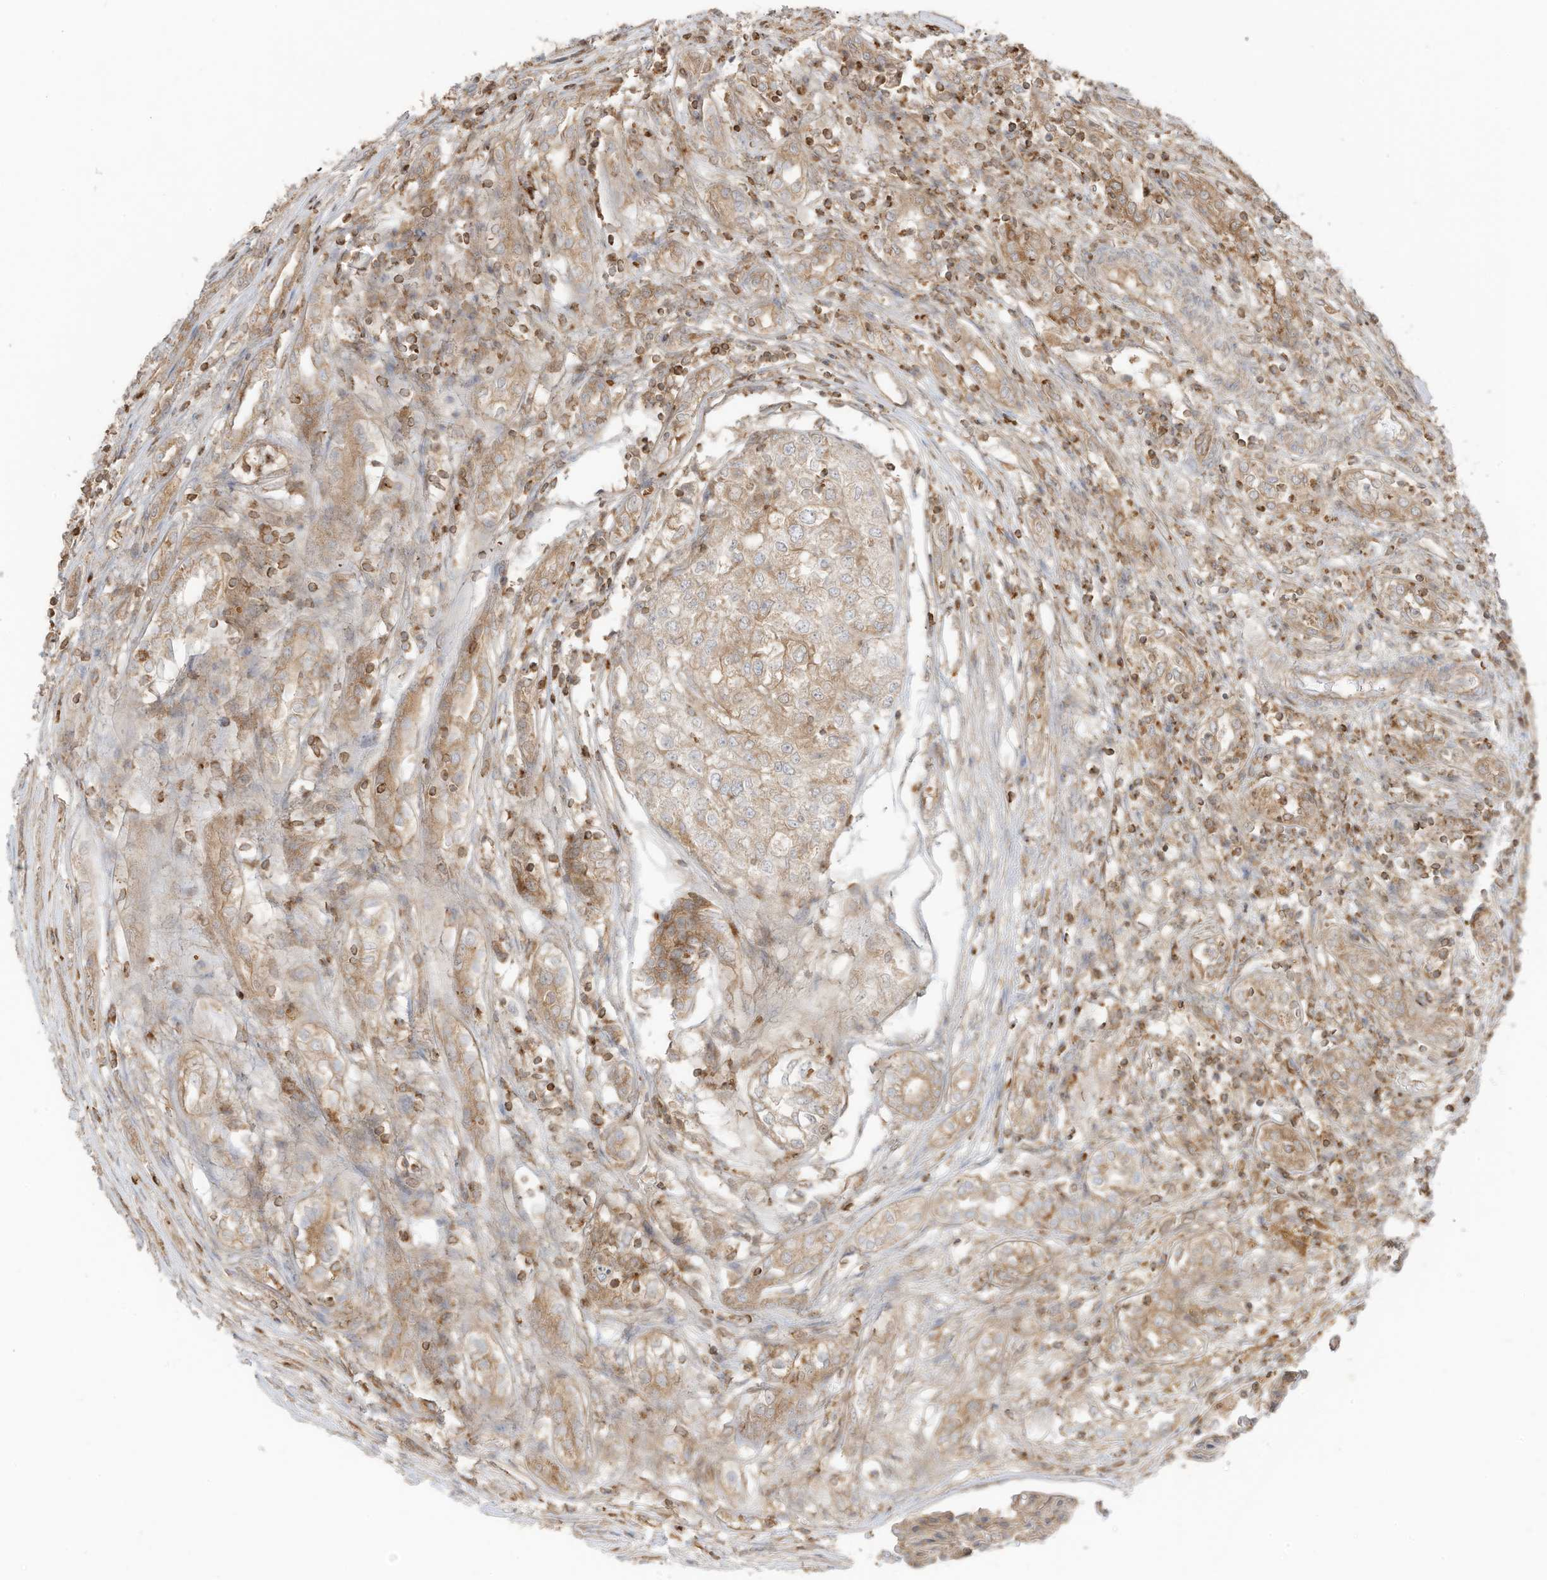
{"staining": {"intensity": "weak", "quantity": ">75%", "location": "cytoplasmic/membranous"}, "tissue": "renal cancer", "cell_type": "Tumor cells", "image_type": "cancer", "snomed": [{"axis": "morphology", "description": "Adenocarcinoma, NOS"}, {"axis": "topography", "description": "Kidney"}], "caption": "Immunohistochemistry image of renal cancer (adenocarcinoma) stained for a protein (brown), which displays low levels of weak cytoplasmic/membranous positivity in approximately >75% of tumor cells.", "gene": "SLC25A12", "patient": {"sex": "female", "age": 54}}